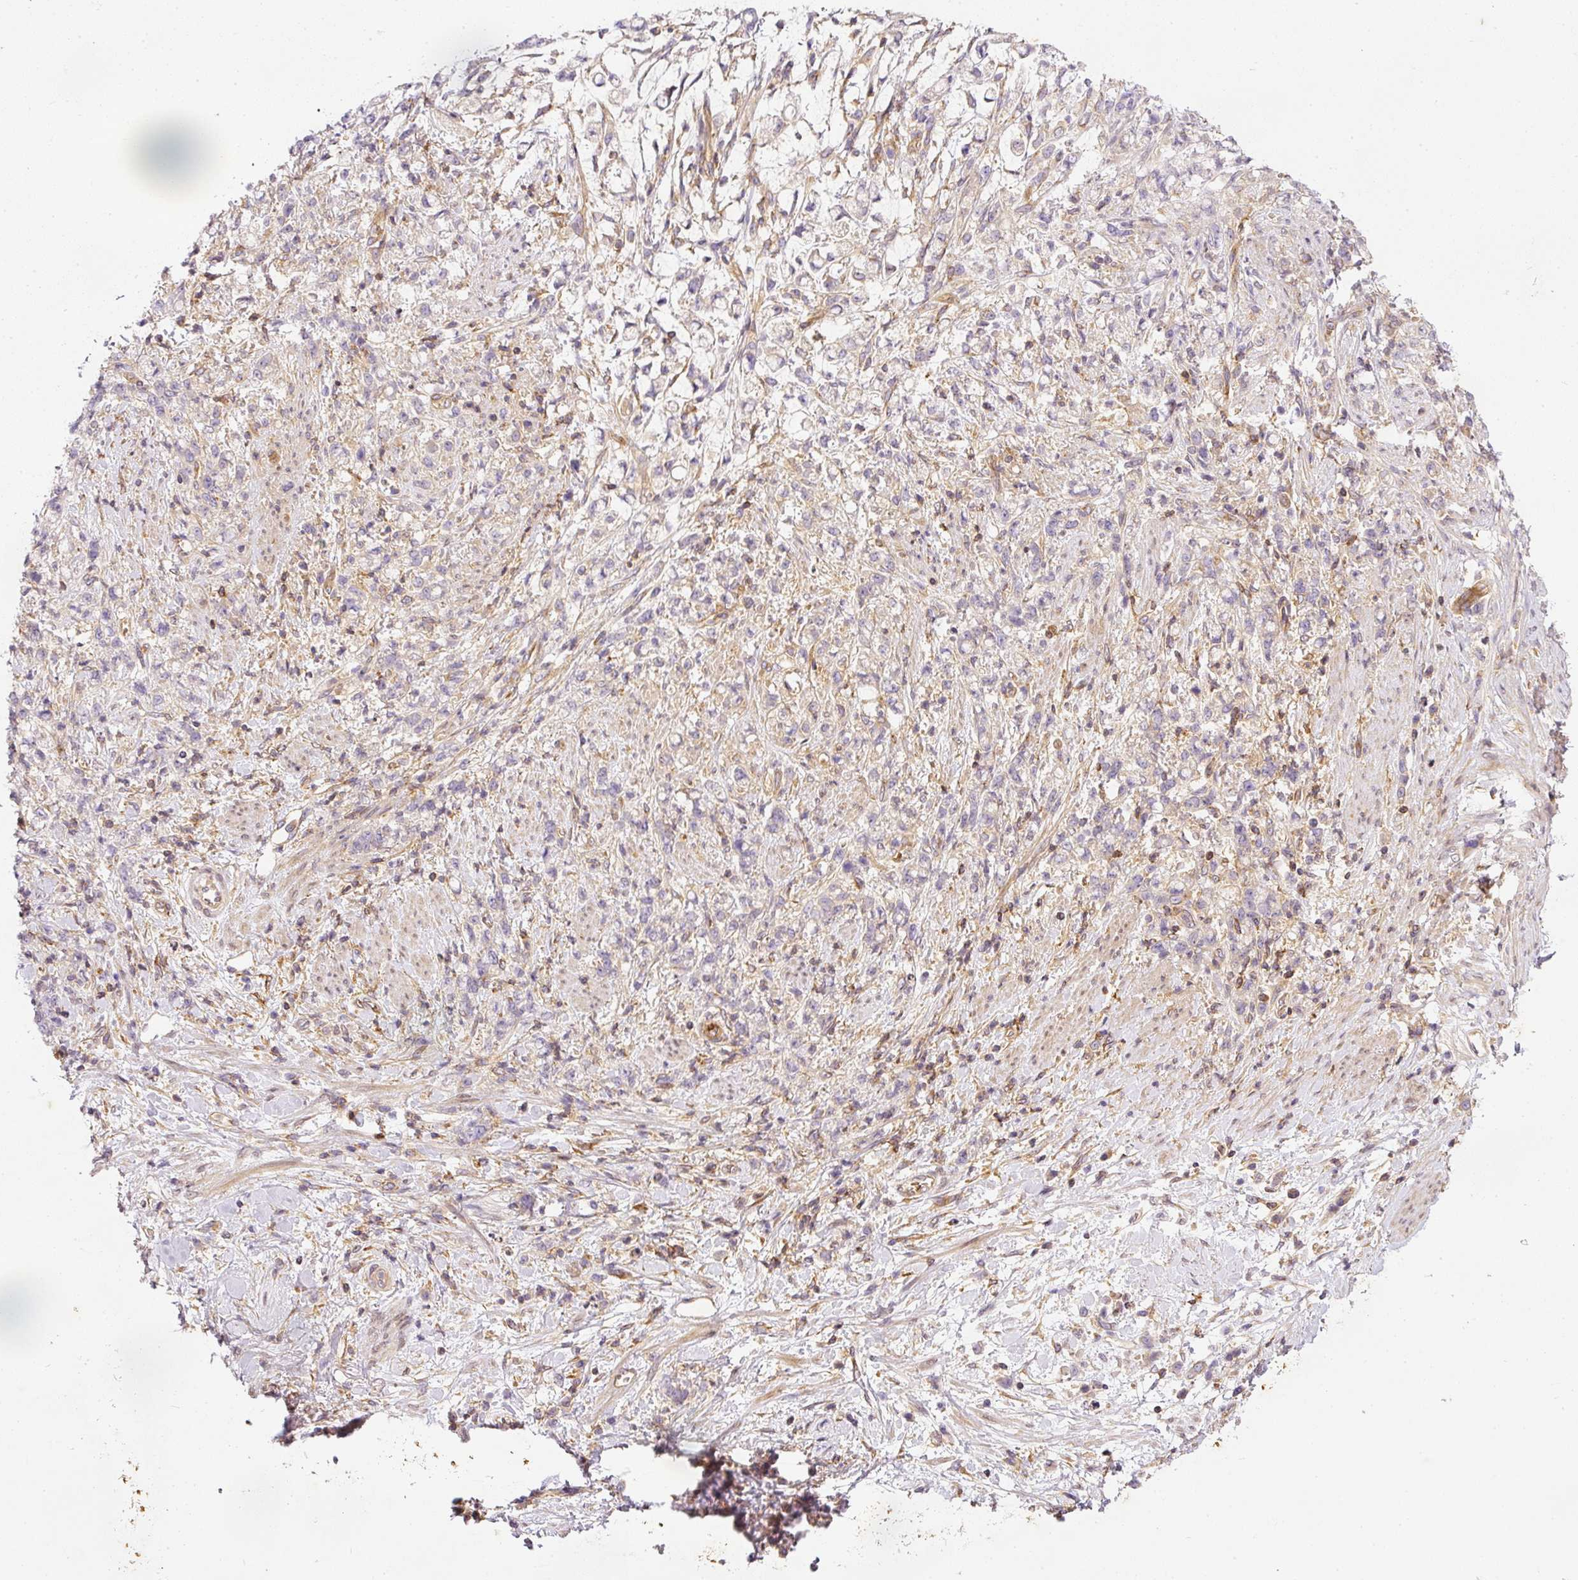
{"staining": {"intensity": "negative", "quantity": "none", "location": "none"}, "tissue": "stomach cancer", "cell_type": "Tumor cells", "image_type": "cancer", "snomed": [{"axis": "morphology", "description": "Adenocarcinoma, NOS"}, {"axis": "topography", "description": "Stomach"}], "caption": "Immunohistochemistry (IHC) of adenocarcinoma (stomach) shows no positivity in tumor cells.", "gene": "TBC1D2B", "patient": {"sex": "female", "age": 60}}